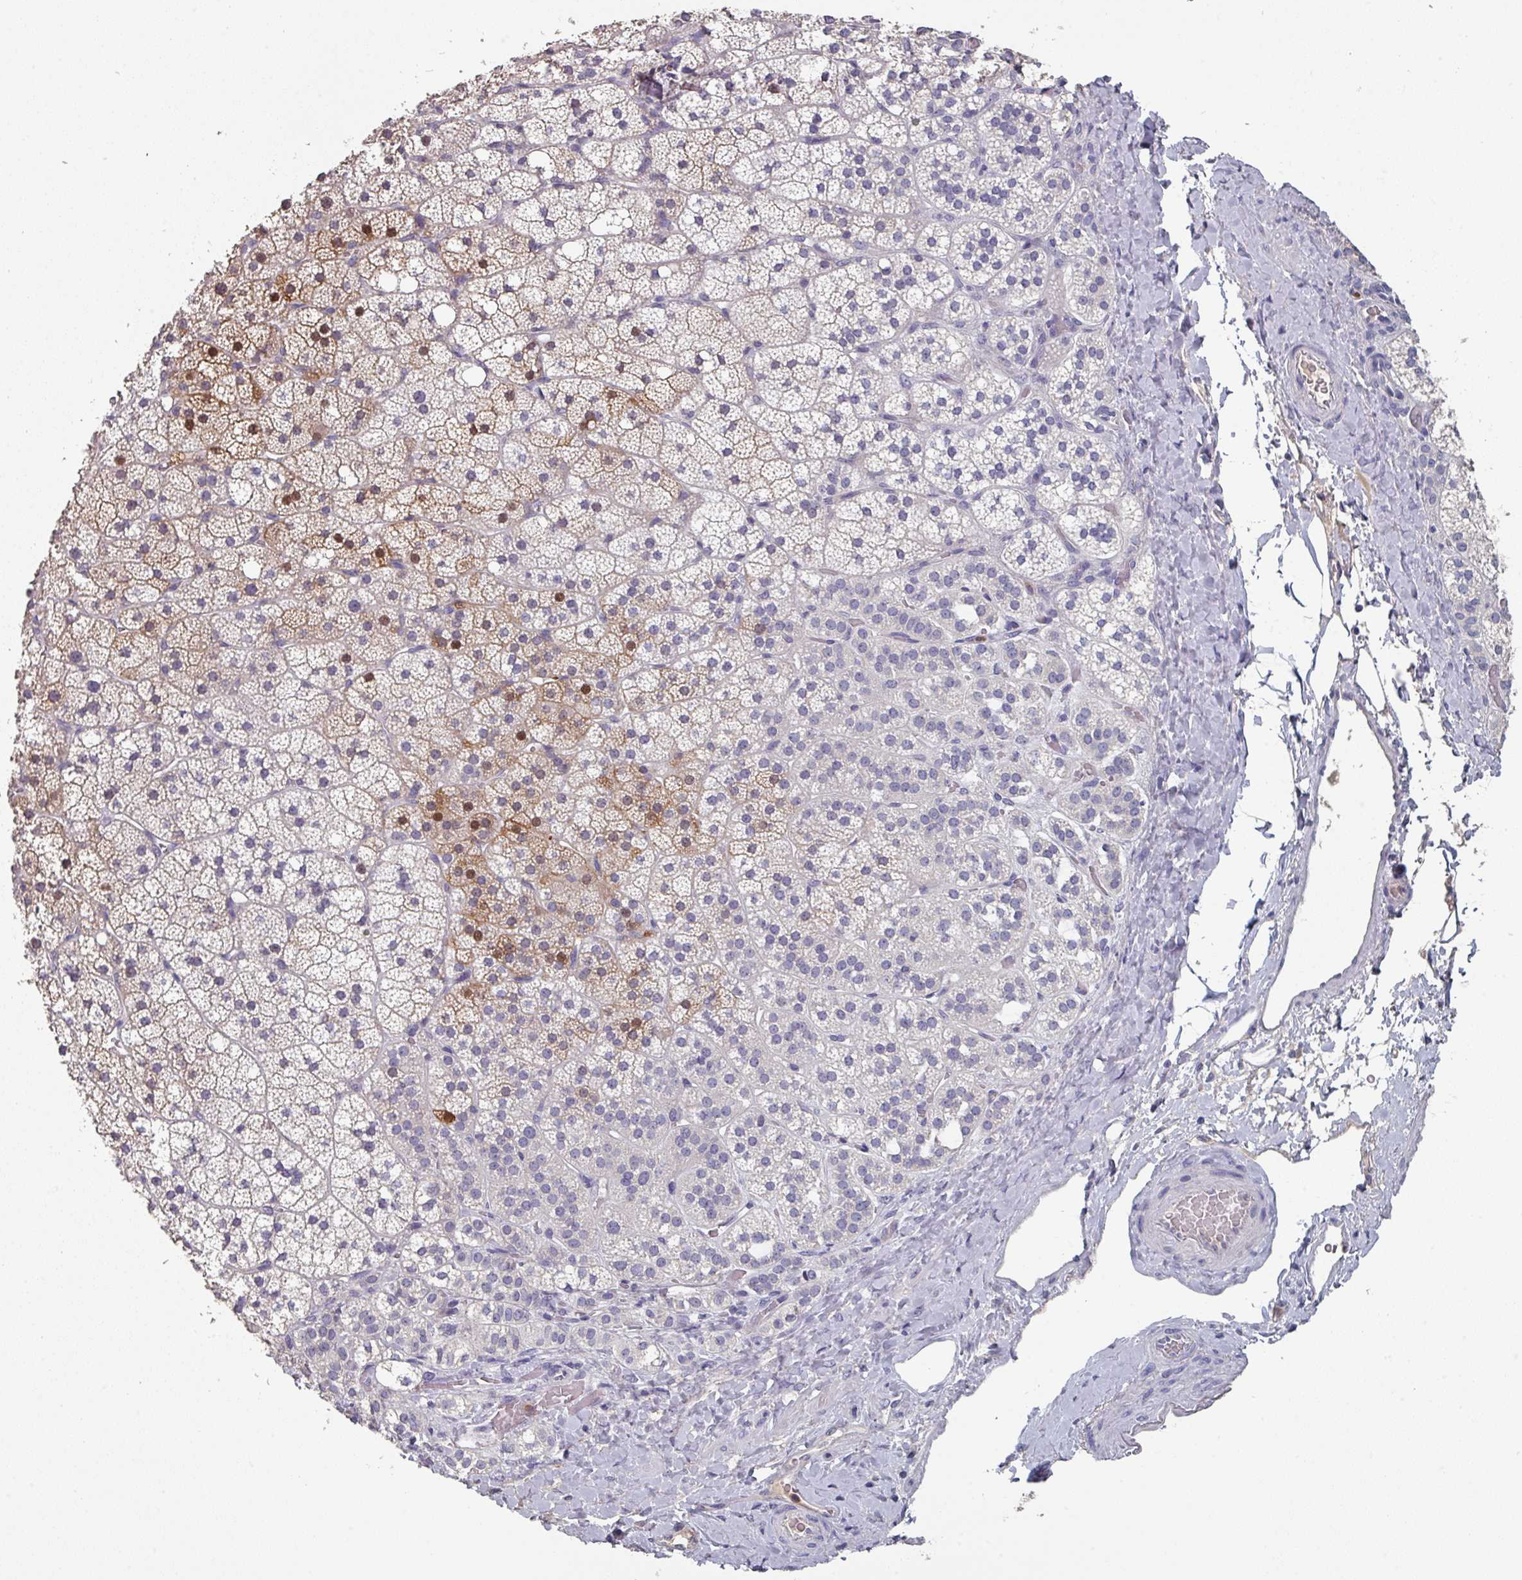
{"staining": {"intensity": "moderate", "quantity": "<25%", "location": "cytoplasmic/membranous,nuclear"}, "tissue": "adrenal gland", "cell_type": "Glandular cells", "image_type": "normal", "snomed": [{"axis": "morphology", "description": "Normal tissue, NOS"}, {"axis": "topography", "description": "Adrenal gland"}], "caption": "This is an image of immunohistochemistry (IHC) staining of benign adrenal gland, which shows moderate positivity in the cytoplasmic/membranous,nuclear of glandular cells.", "gene": "PRAMEF7", "patient": {"sex": "male", "age": 53}}